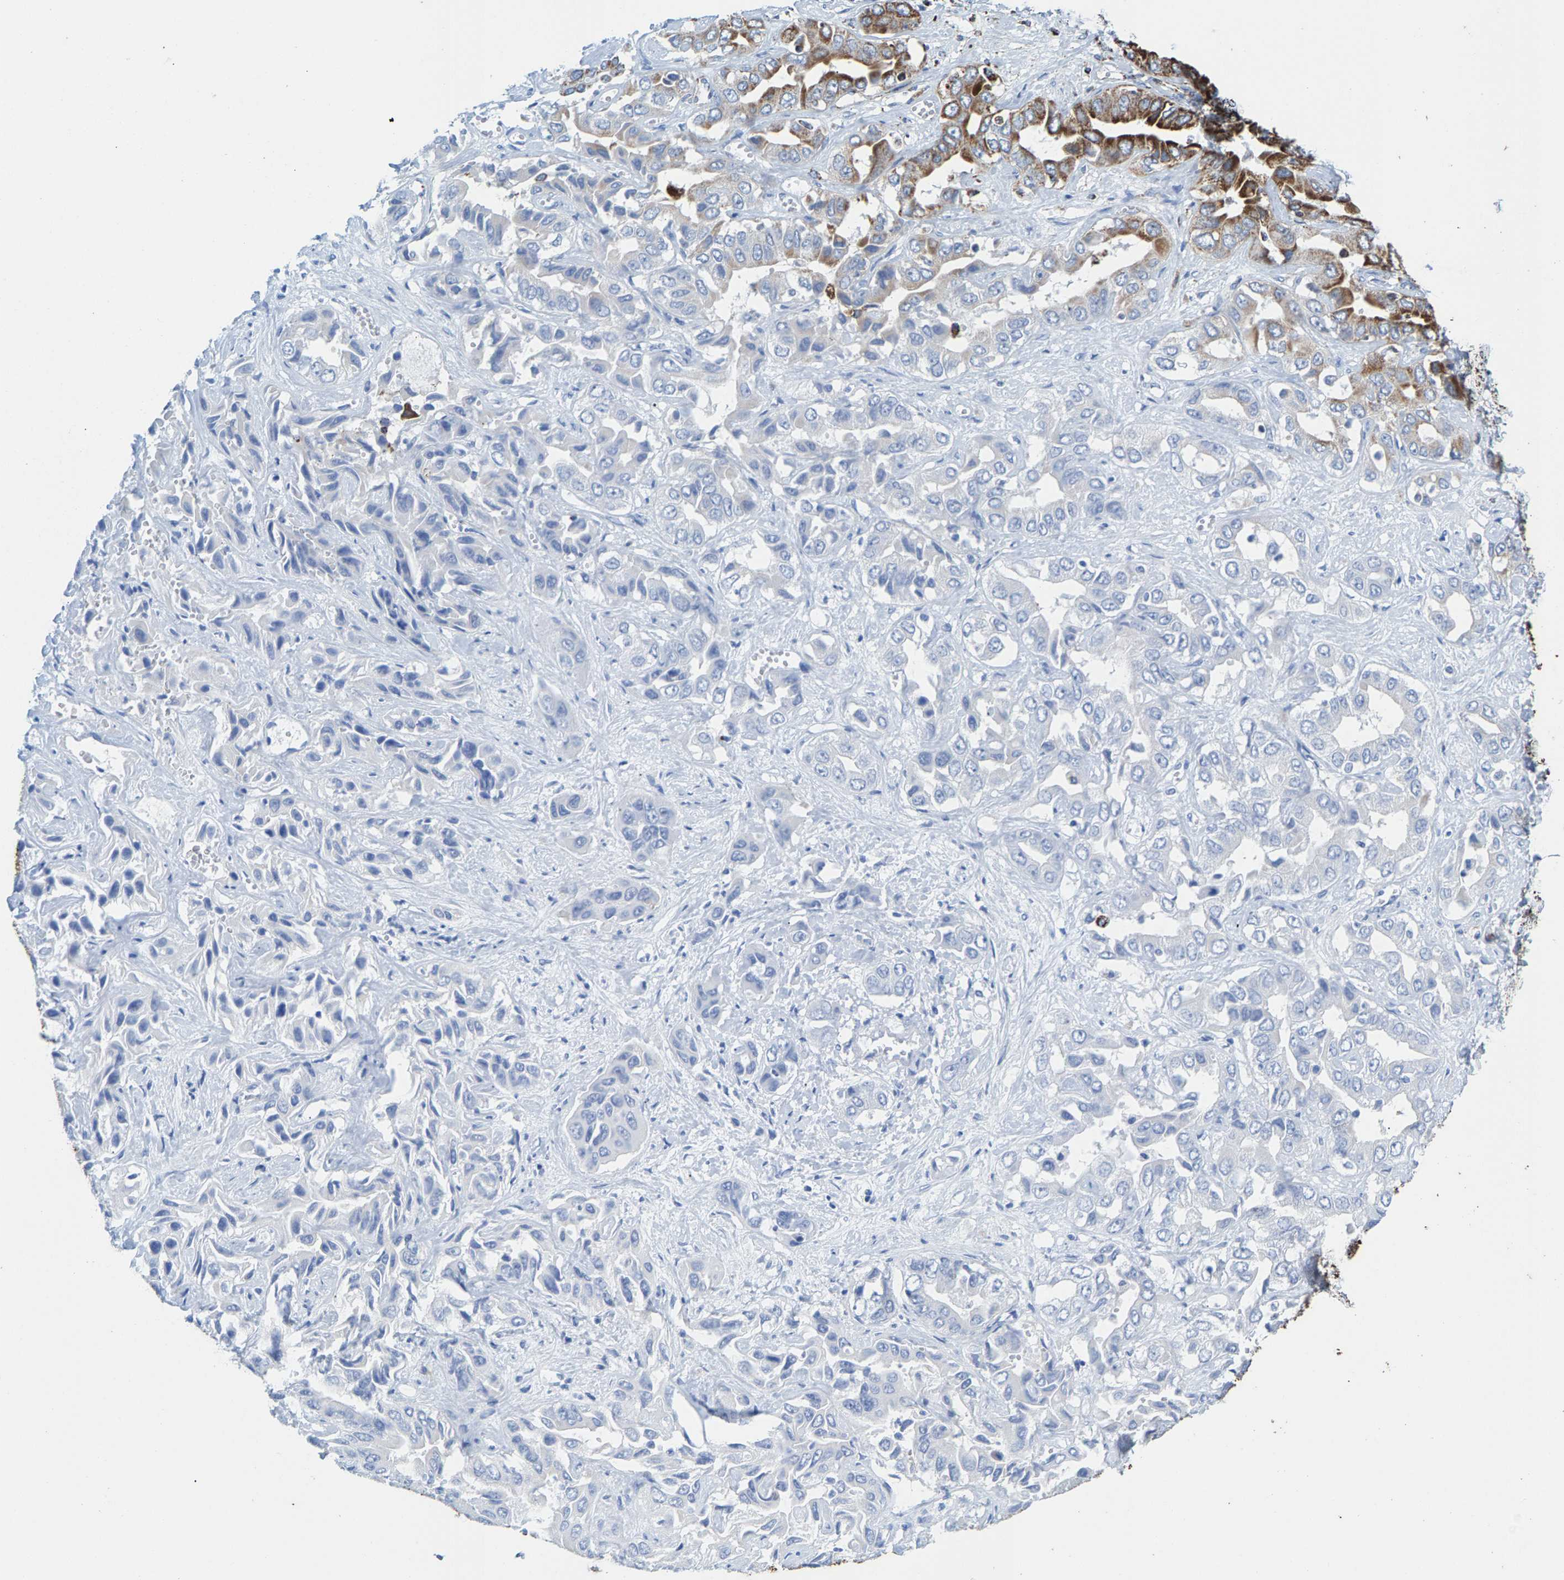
{"staining": {"intensity": "moderate", "quantity": "25%-75%", "location": "cytoplasmic/membranous"}, "tissue": "liver cancer", "cell_type": "Tumor cells", "image_type": "cancer", "snomed": [{"axis": "morphology", "description": "Cholangiocarcinoma"}, {"axis": "topography", "description": "Liver"}], "caption": "This is an image of immunohistochemistry staining of liver cholangiocarcinoma, which shows moderate staining in the cytoplasmic/membranous of tumor cells.", "gene": "ECHS1", "patient": {"sex": "female", "age": 52}}